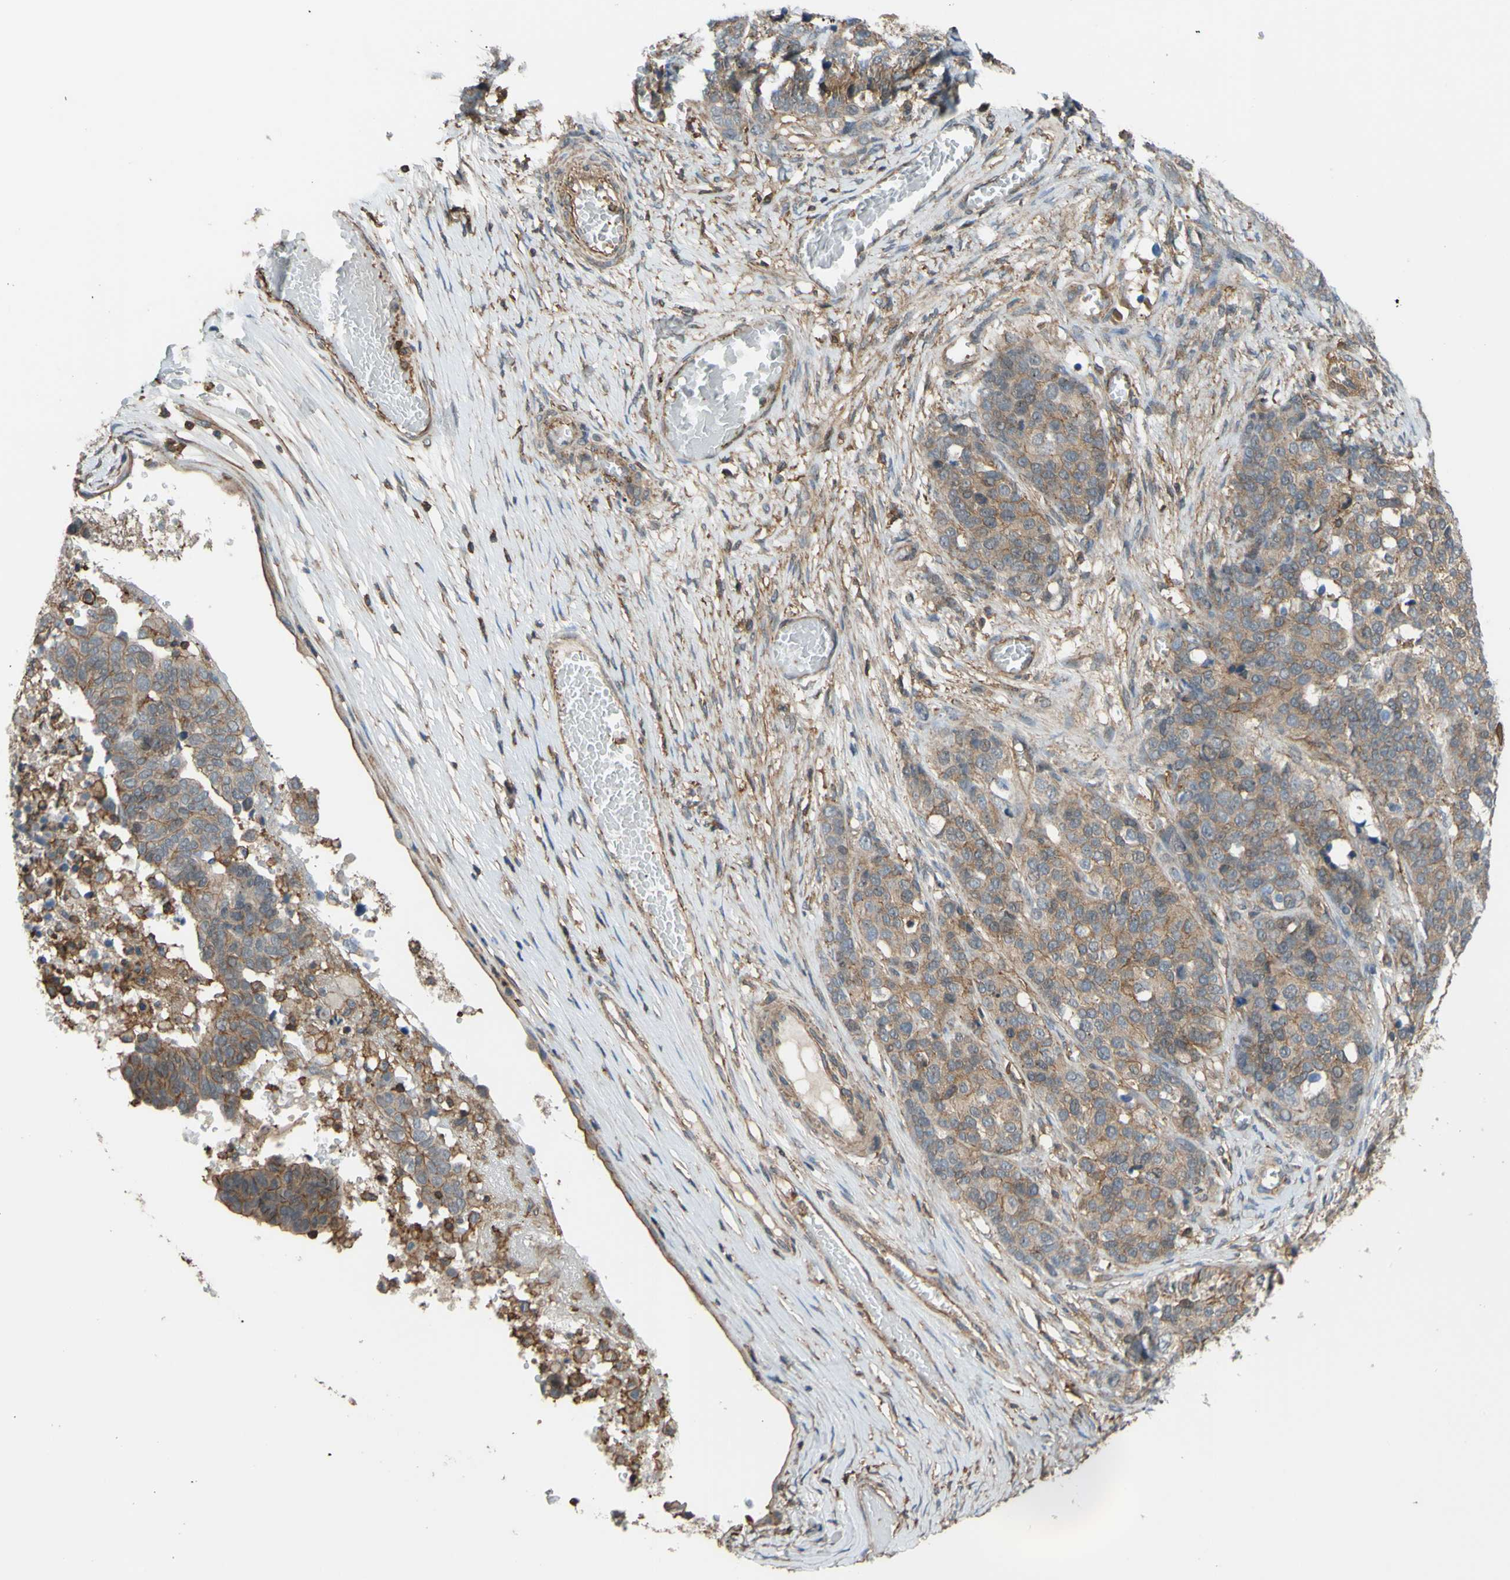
{"staining": {"intensity": "moderate", "quantity": ">75%", "location": "cytoplasmic/membranous"}, "tissue": "ovarian cancer", "cell_type": "Tumor cells", "image_type": "cancer", "snomed": [{"axis": "morphology", "description": "Cystadenocarcinoma, serous, NOS"}, {"axis": "topography", "description": "Ovary"}], "caption": "Immunohistochemistry (IHC) staining of ovarian cancer (serous cystadenocarcinoma), which exhibits medium levels of moderate cytoplasmic/membranous positivity in approximately >75% of tumor cells indicating moderate cytoplasmic/membranous protein expression. The staining was performed using DAB (3,3'-diaminobenzidine) (brown) for protein detection and nuclei were counterstained in hematoxylin (blue).", "gene": "ADD3", "patient": {"sex": "female", "age": 44}}